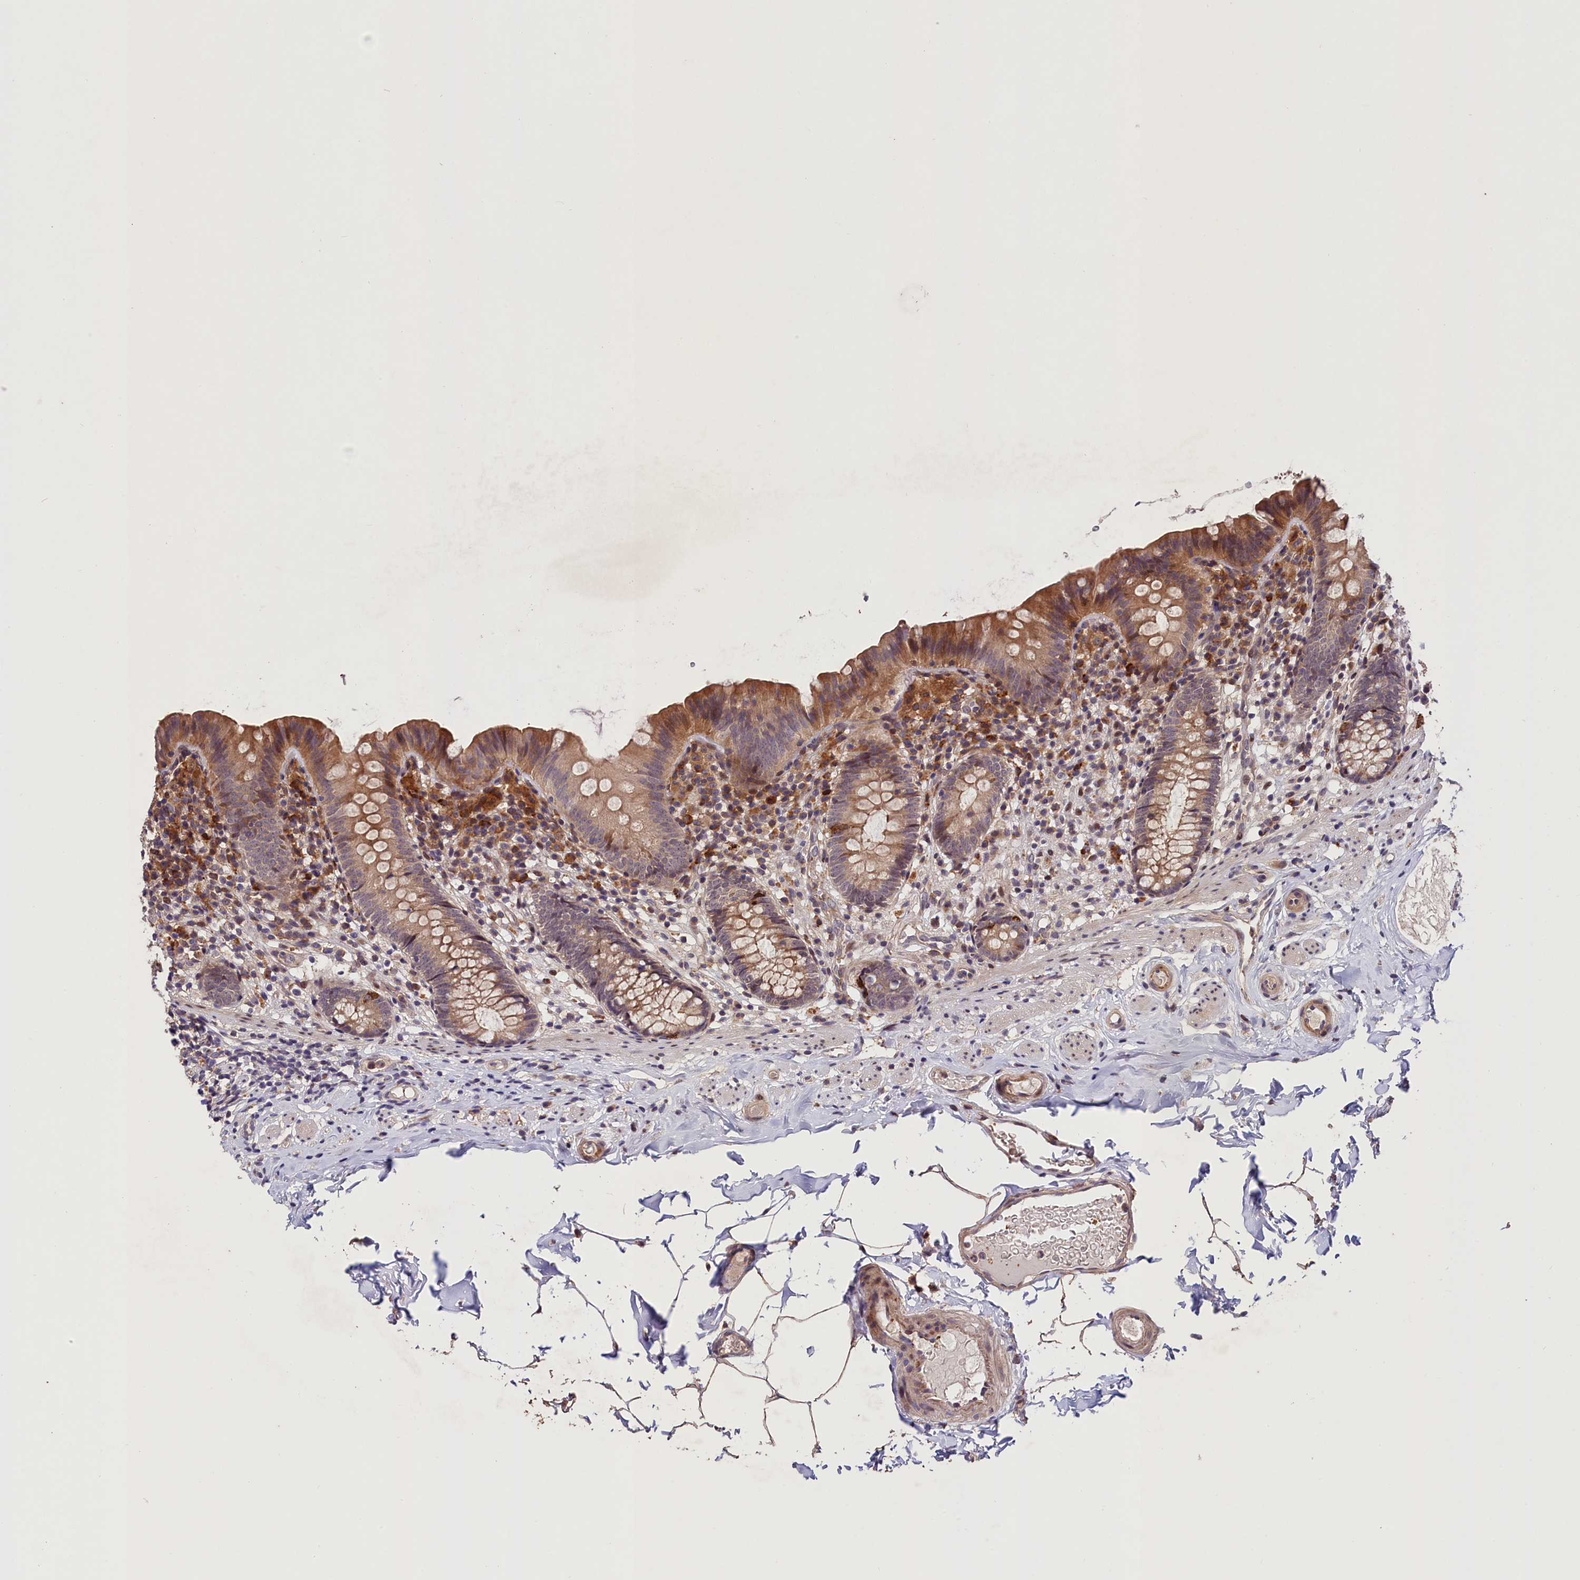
{"staining": {"intensity": "moderate", "quantity": "25%-75%", "location": "cytoplasmic/membranous"}, "tissue": "appendix", "cell_type": "Glandular cells", "image_type": "normal", "snomed": [{"axis": "morphology", "description": "Normal tissue, NOS"}, {"axis": "topography", "description": "Appendix"}], "caption": "Appendix stained with a brown dye shows moderate cytoplasmic/membranous positive staining in approximately 25%-75% of glandular cells.", "gene": "CACNA1H", "patient": {"sex": "male", "age": 55}}